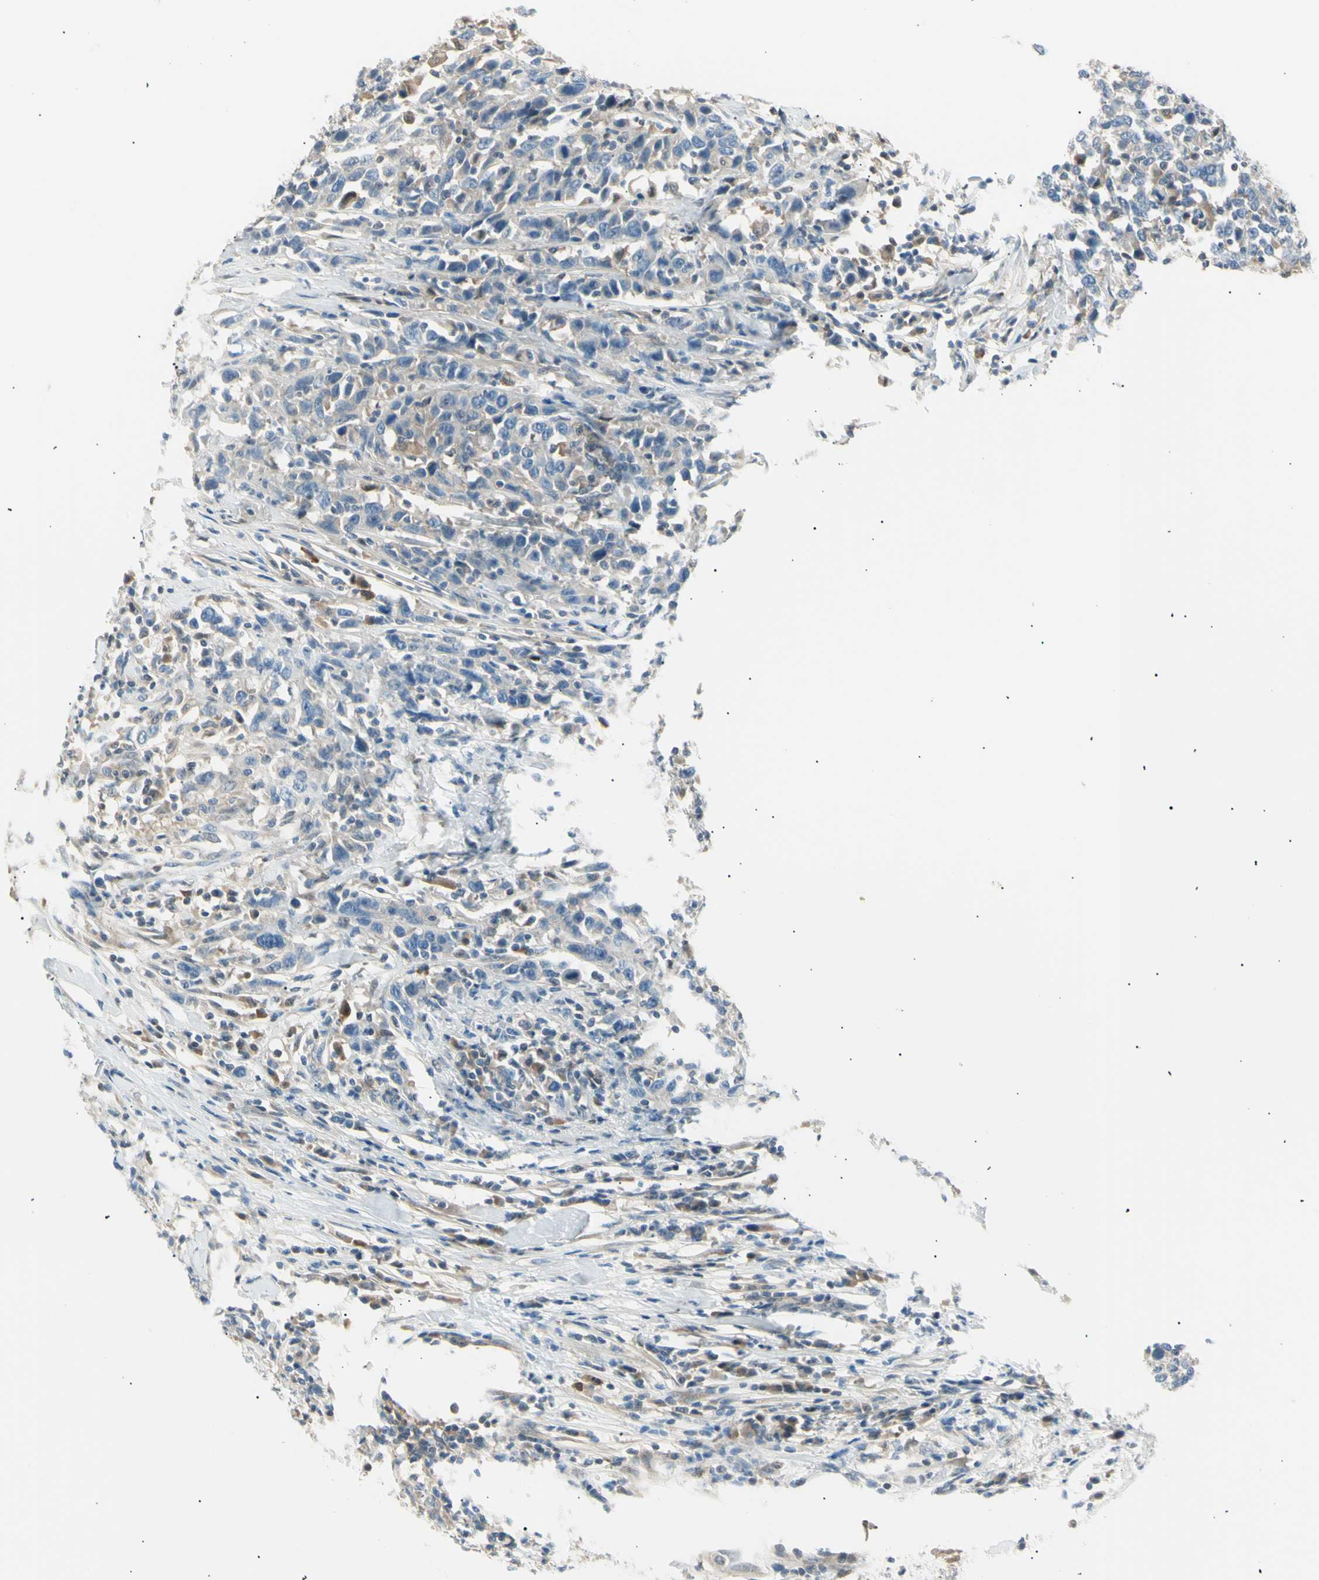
{"staining": {"intensity": "negative", "quantity": "none", "location": "none"}, "tissue": "urothelial cancer", "cell_type": "Tumor cells", "image_type": "cancer", "snomed": [{"axis": "morphology", "description": "Urothelial carcinoma, High grade"}, {"axis": "topography", "description": "Urinary bladder"}], "caption": "The photomicrograph reveals no staining of tumor cells in urothelial cancer. (DAB (3,3'-diaminobenzidine) immunohistochemistry (IHC) with hematoxylin counter stain).", "gene": "LHPP", "patient": {"sex": "male", "age": 61}}